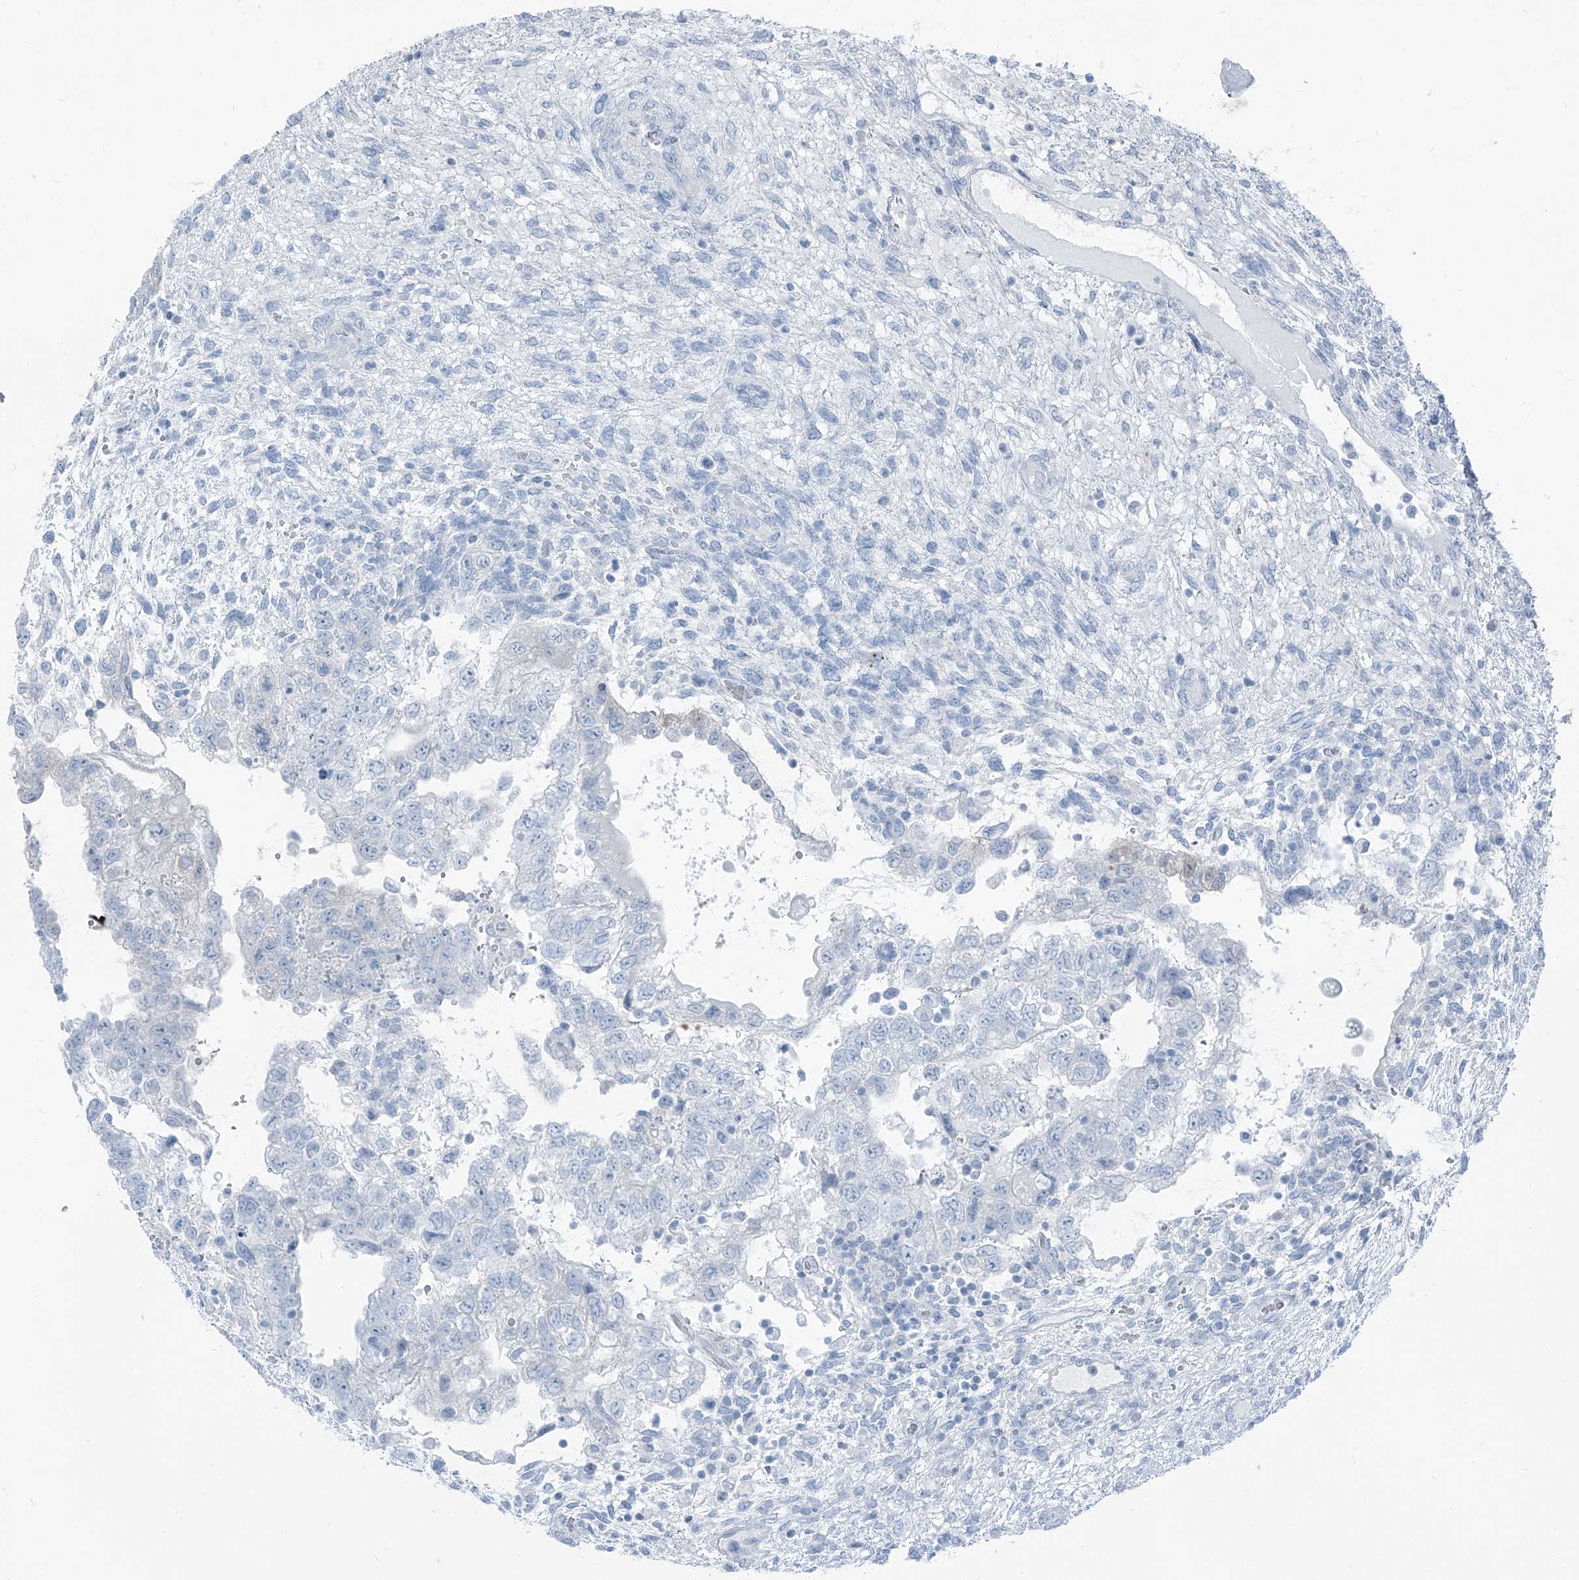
{"staining": {"intensity": "negative", "quantity": "none", "location": "none"}, "tissue": "testis cancer", "cell_type": "Tumor cells", "image_type": "cancer", "snomed": [{"axis": "morphology", "description": "Carcinoma, Embryonal, NOS"}, {"axis": "topography", "description": "Testis"}], "caption": "High magnification brightfield microscopy of testis cancer (embryonal carcinoma) stained with DAB (3,3'-diaminobenzidine) (brown) and counterstained with hematoxylin (blue): tumor cells show no significant staining.", "gene": "RGN", "patient": {"sex": "male", "age": 37}}